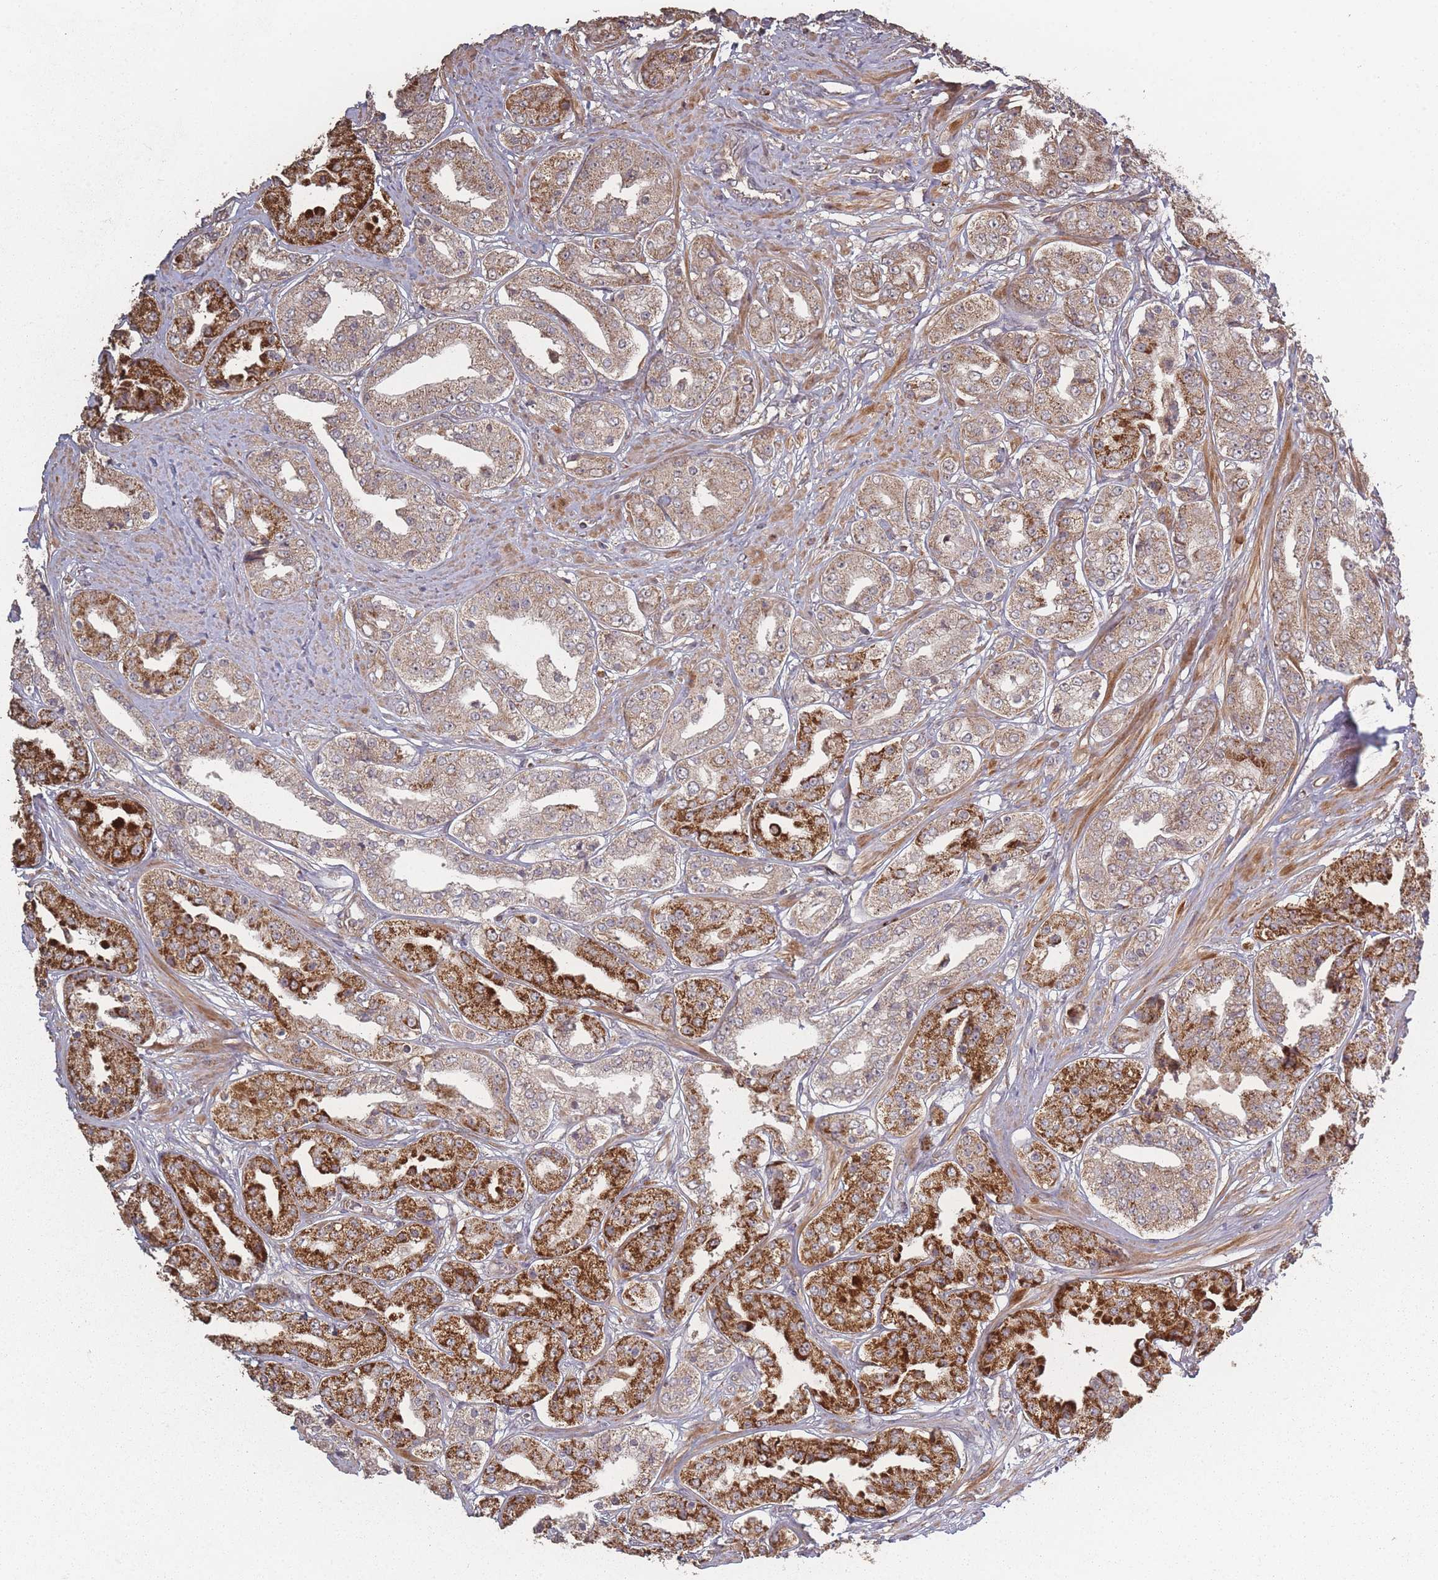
{"staining": {"intensity": "strong", "quantity": ">75%", "location": "cytoplasmic/membranous"}, "tissue": "prostate cancer", "cell_type": "Tumor cells", "image_type": "cancer", "snomed": [{"axis": "morphology", "description": "Adenocarcinoma, High grade"}, {"axis": "topography", "description": "Prostate"}], "caption": "Prostate cancer (adenocarcinoma (high-grade)) was stained to show a protein in brown. There is high levels of strong cytoplasmic/membranous expression in approximately >75% of tumor cells.", "gene": "LYRM7", "patient": {"sex": "male", "age": 63}}